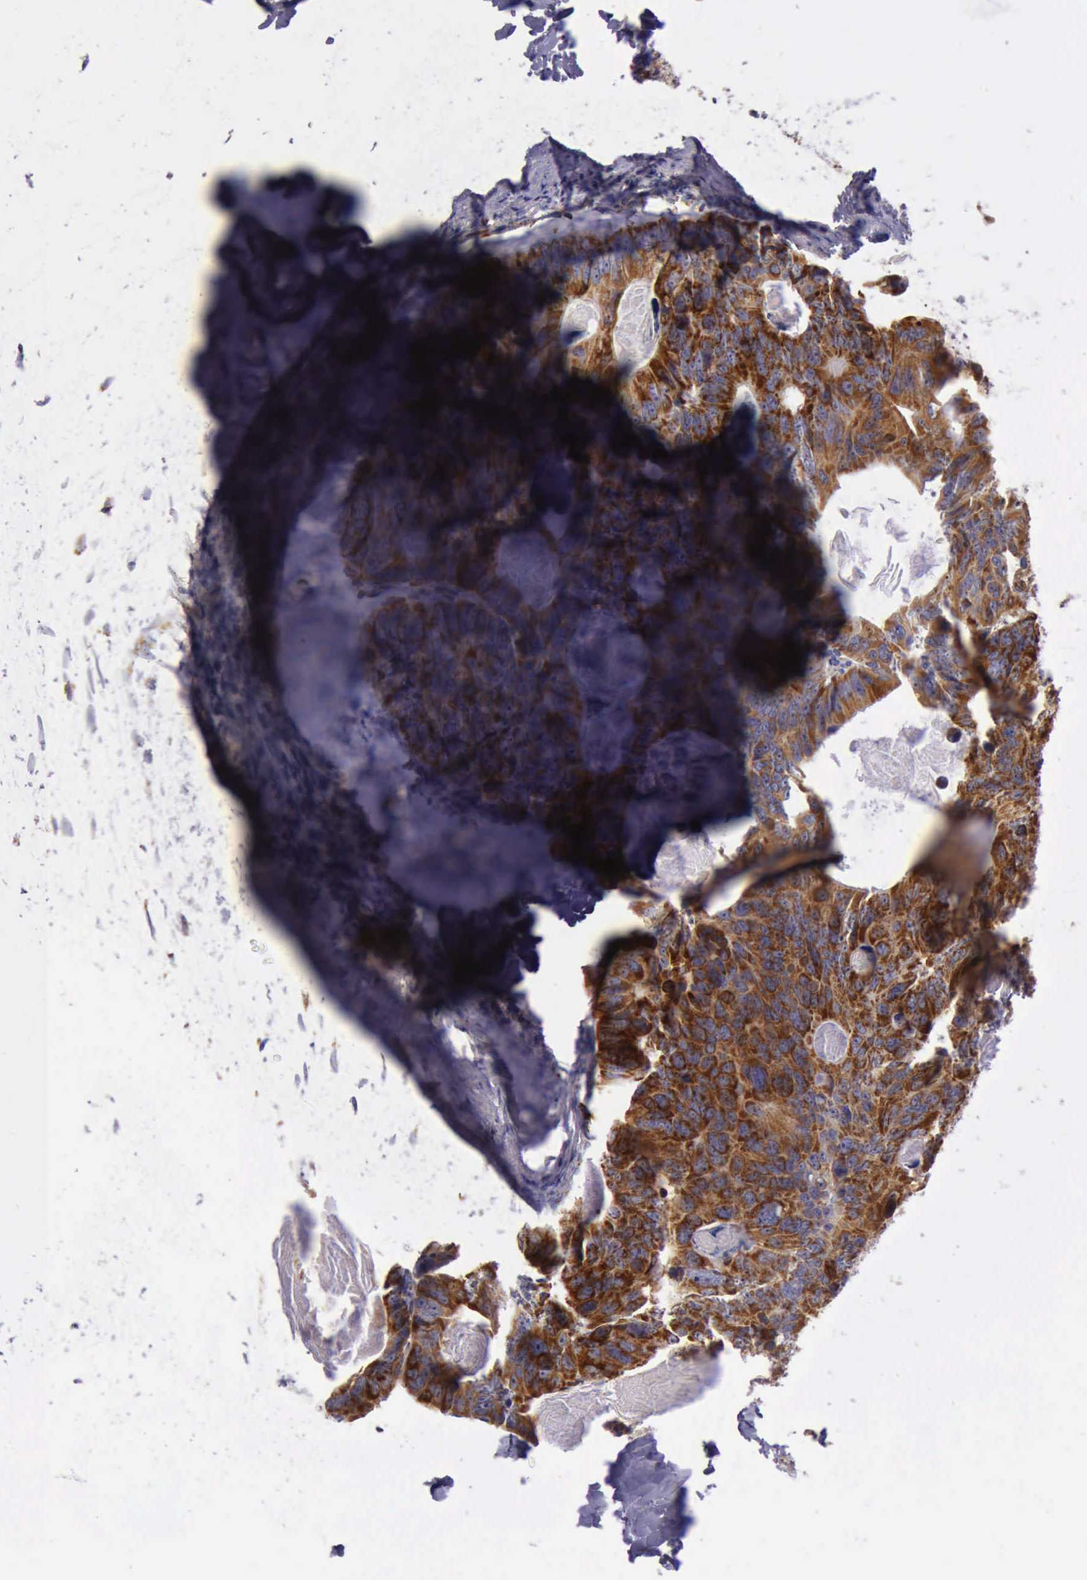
{"staining": {"intensity": "strong", "quantity": ">75%", "location": "cytoplasmic/membranous"}, "tissue": "colorectal cancer", "cell_type": "Tumor cells", "image_type": "cancer", "snomed": [{"axis": "morphology", "description": "Adenocarcinoma, NOS"}, {"axis": "topography", "description": "Colon"}], "caption": "DAB (3,3'-diaminobenzidine) immunohistochemical staining of human colorectal cancer displays strong cytoplasmic/membranous protein positivity in about >75% of tumor cells. The staining is performed using DAB (3,3'-diaminobenzidine) brown chromogen to label protein expression. The nuclei are counter-stained blue using hematoxylin.", "gene": "TXN2", "patient": {"sex": "female", "age": 55}}